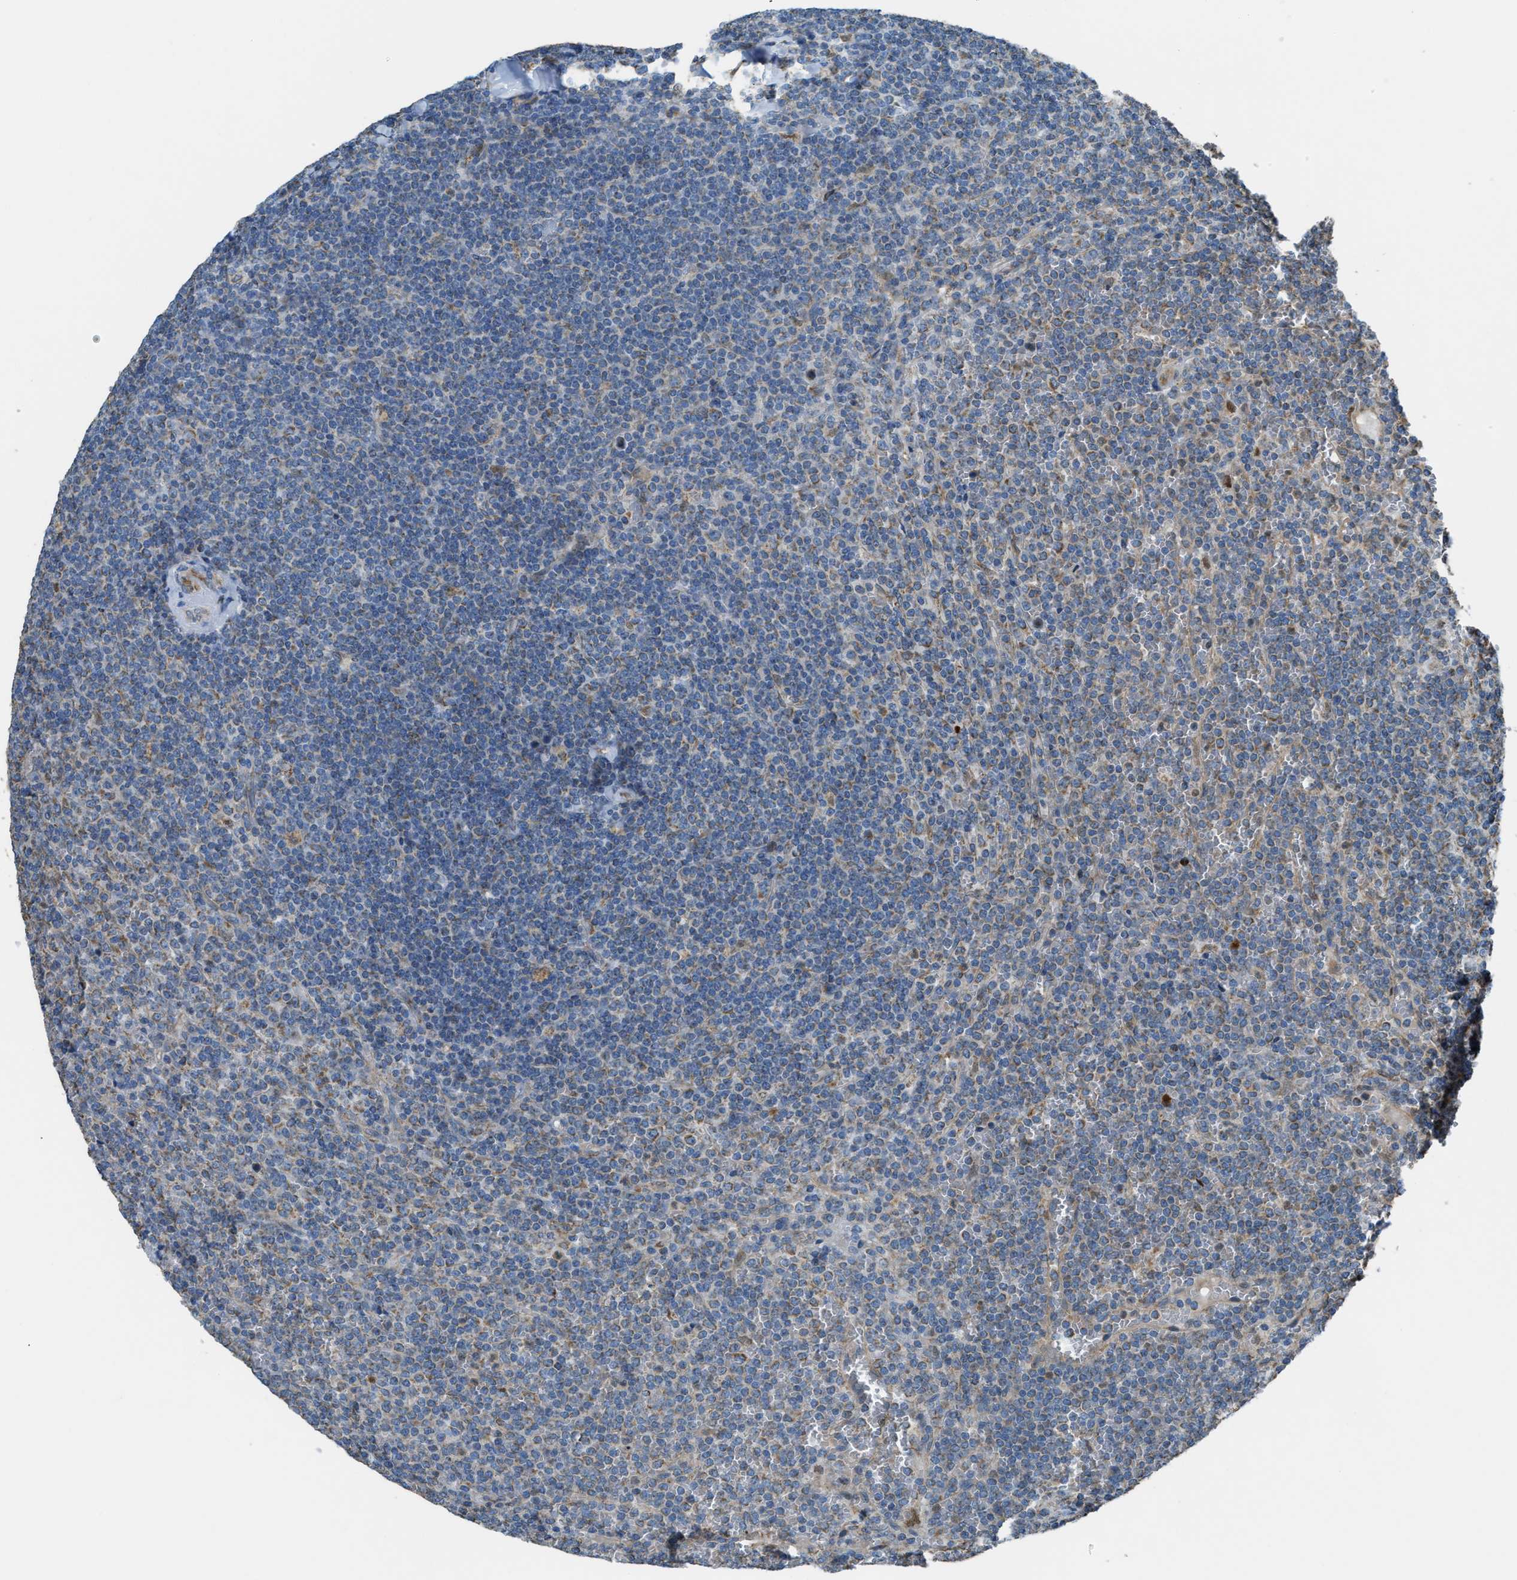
{"staining": {"intensity": "moderate", "quantity": "<25%", "location": "cytoplasmic/membranous"}, "tissue": "lymphoma", "cell_type": "Tumor cells", "image_type": "cancer", "snomed": [{"axis": "morphology", "description": "Malignant lymphoma, non-Hodgkin's type, Low grade"}, {"axis": "topography", "description": "Spleen"}], "caption": "Brown immunohistochemical staining in lymphoma shows moderate cytoplasmic/membranous staining in about <25% of tumor cells.", "gene": "SLC25A11", "patient": {"sex": "female", "age": 19}}